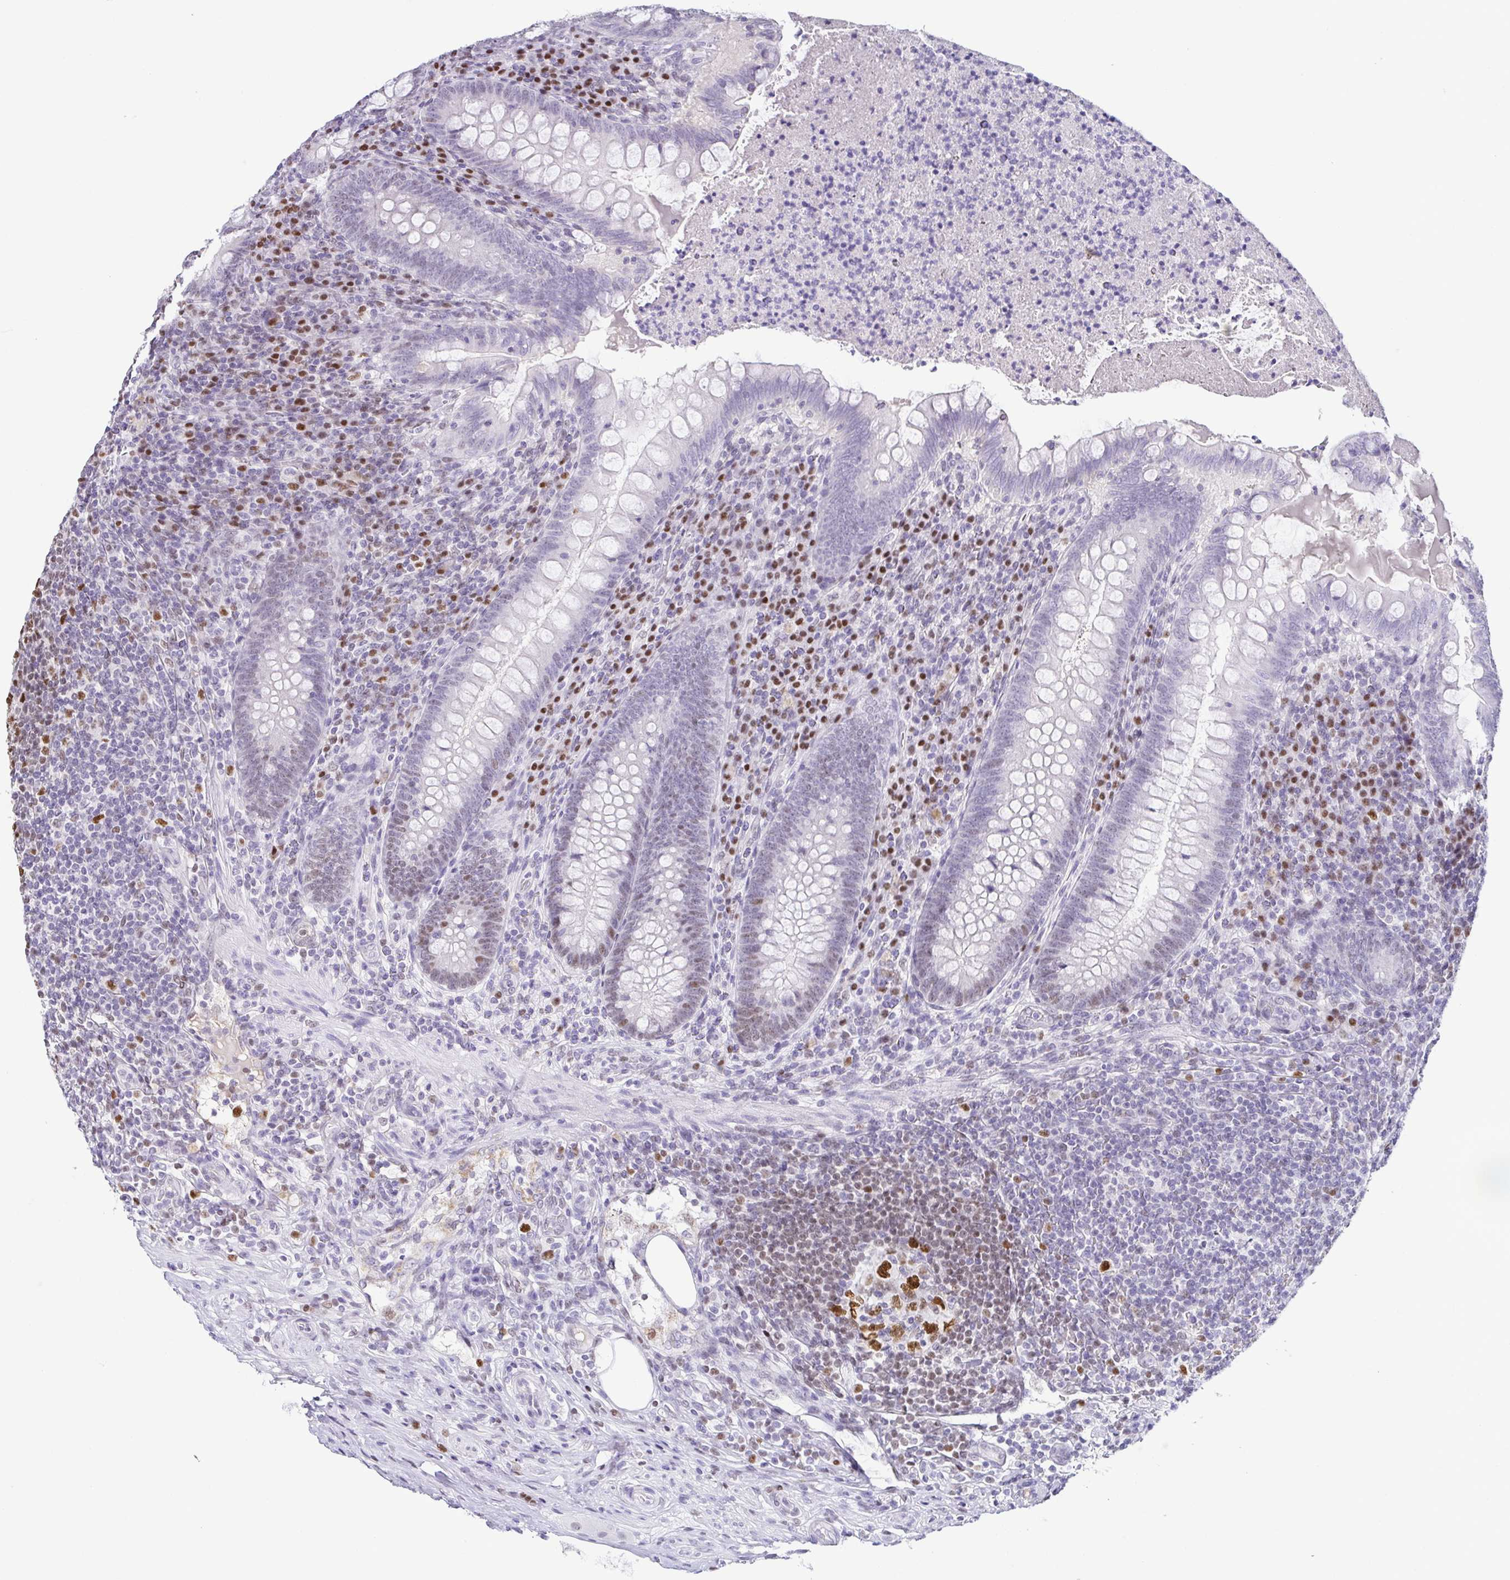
{"staining": {"intensity": "negative", "quantity": "none", "location": "none"}, "tissue": "appendix", "cell_type": "Glandular cells", "image_type": "normal", "snomed": [{"axis": "morphology", "description": "Normal tissue, NOS"}, {"axis": "topography", "description": "Appendix"}], "caption": "The IHC photomicrograph has no significant expression in glandular cells of appendix.", "gene": "TCF3", "patient": {"sex": "male", "age": 47}}